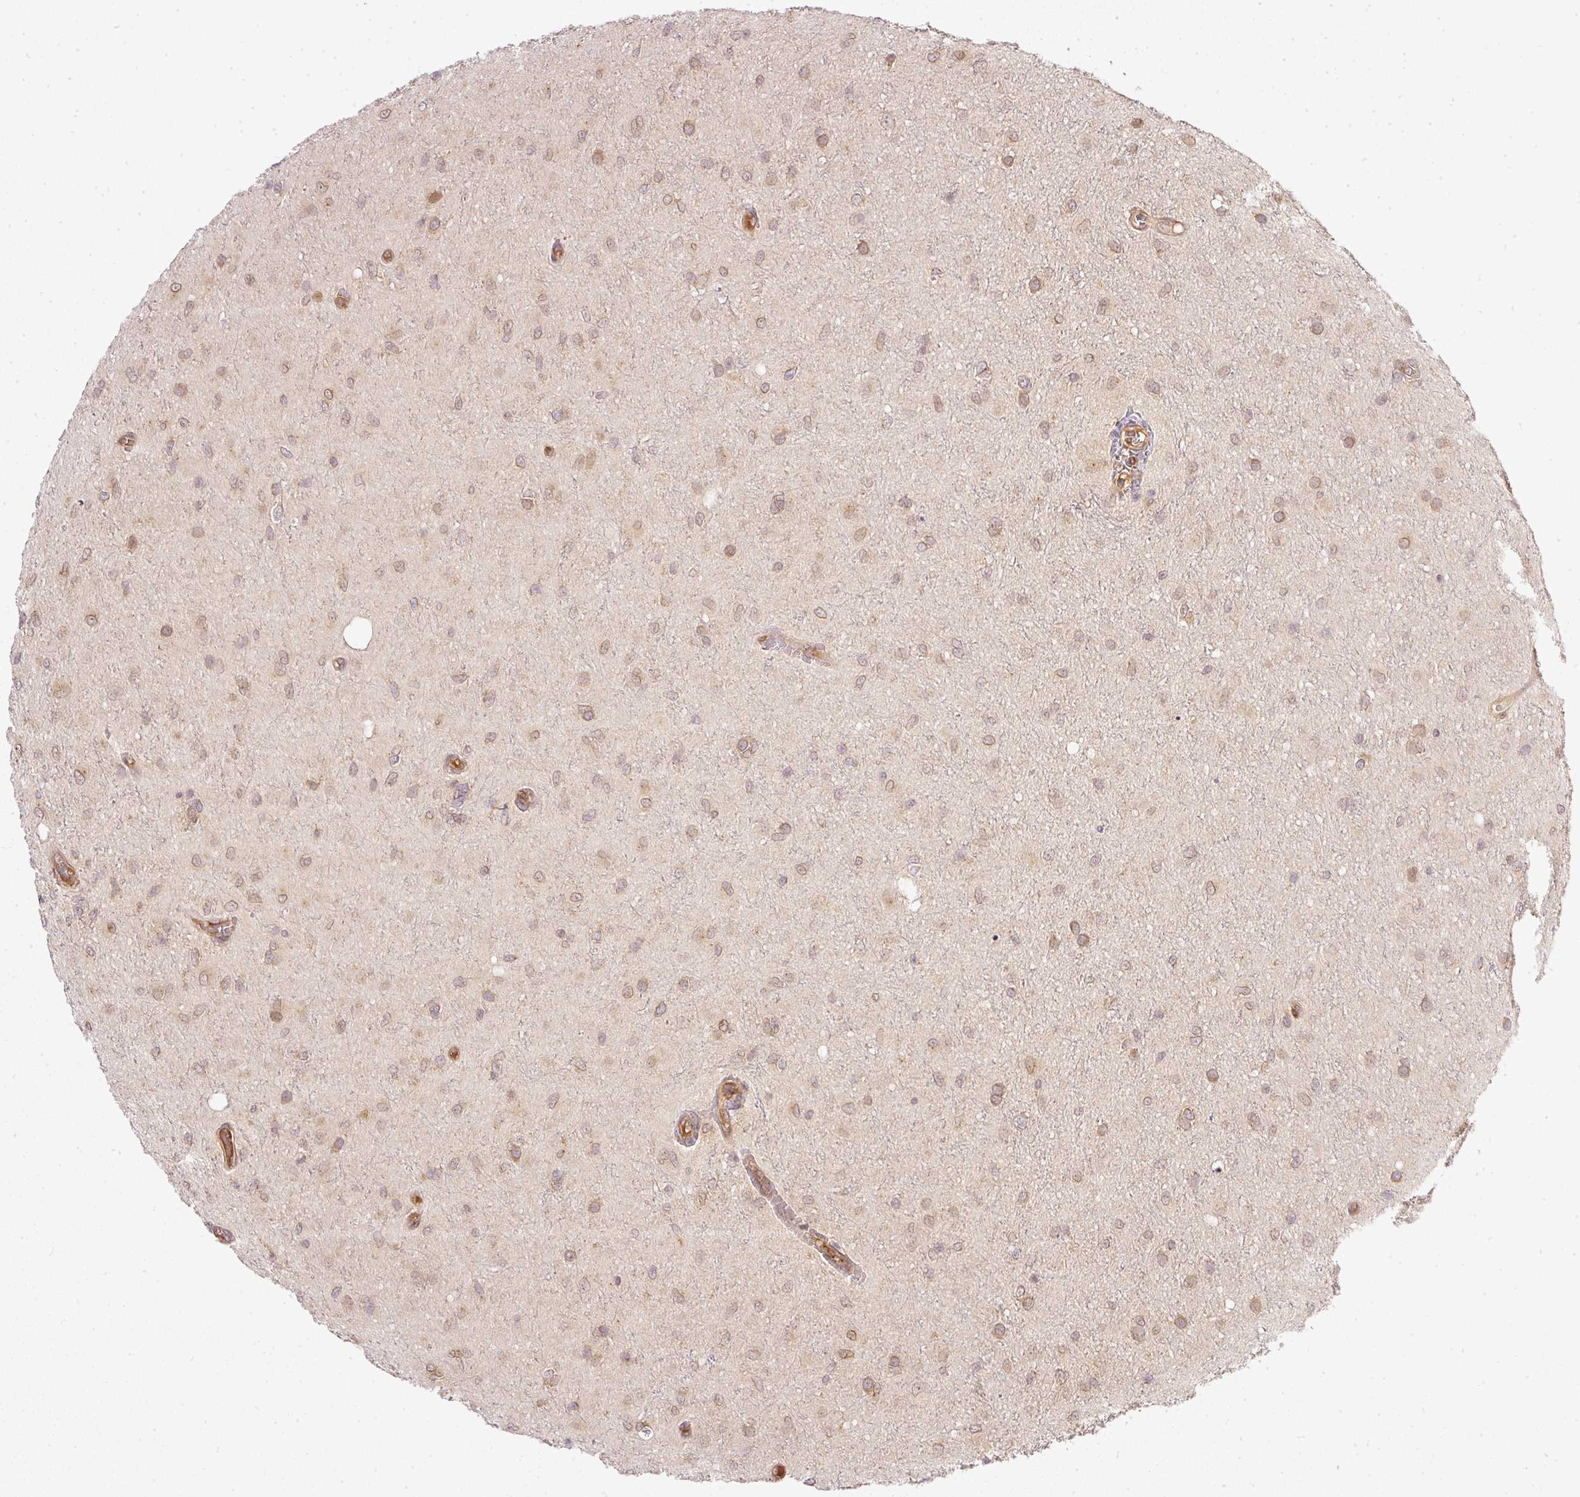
{"staining": {"intensity": "moderate", "quantity": ">75%", "location": "cytoplasmic/membranous"}, "tissue": "glioma", "cell_type": "Tumor cells", "image_type": "cancer", "snomed": [{"axis": "morphology", "description": "Glioma, malignant, Low grade"}, {"axis": "topography", "description": "Cerebellum"}], "caption": "Immunohistochemistry of human malignant glioma (low-grade) reveals medium levels of moderate cytoplasmic/membranous expression in approximately >75% of tumor cells.", "gene": "MIF4GD", "patient": {"sex": "female", "age": 5}}